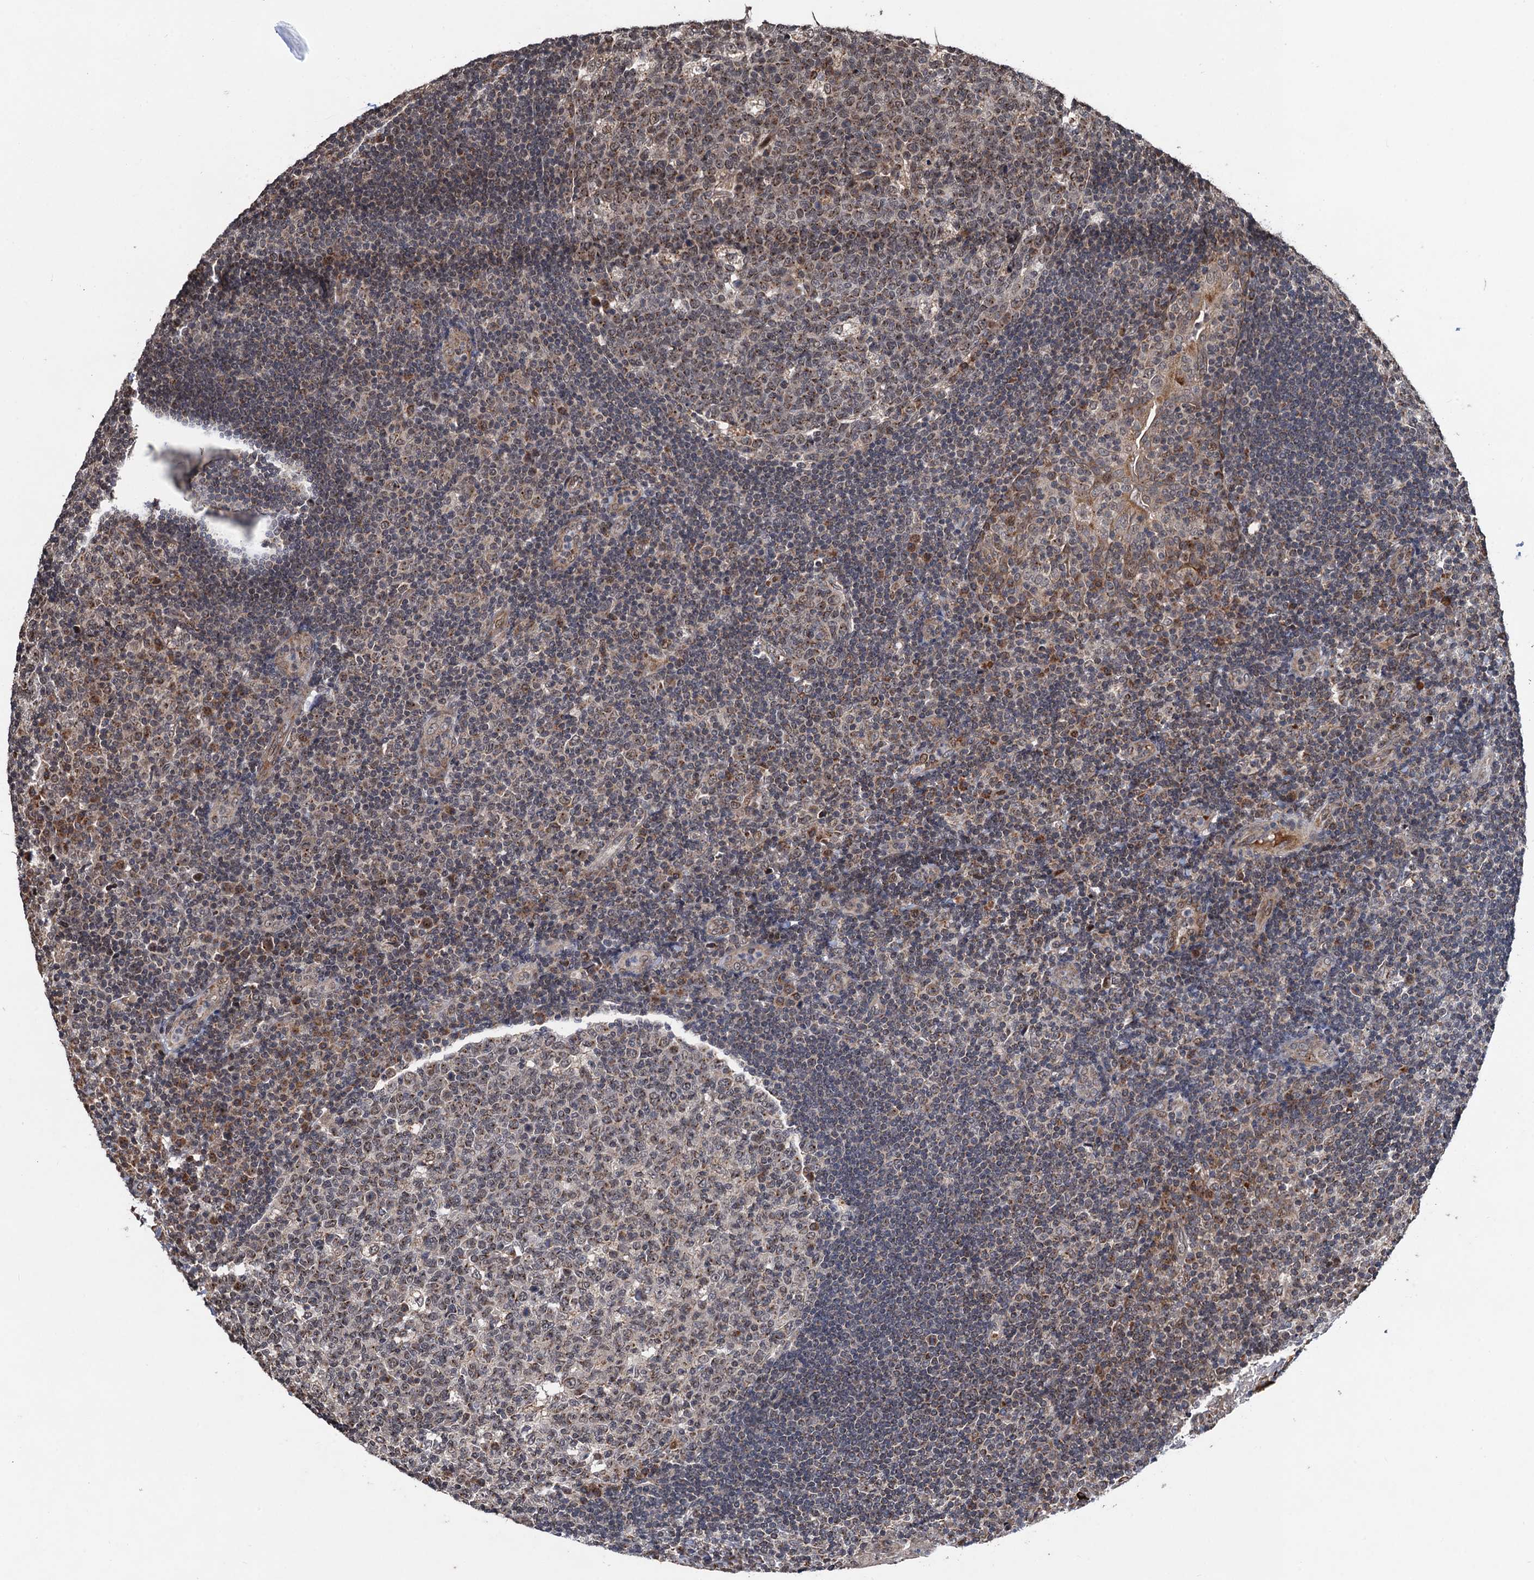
{"staining": {"intensity": "weak", "quantity": "25%-75%", "location": "cytoplasmic/membranous,nuclear"}, "tissue": "tonsil", "cell_type": "Germinal center cells", "image_type": "normal", "snomed": [{"axis": "morphology", "description": "Normal tissue, NOS"}, {"axis": "topography", "description": "Tonsil"}], "caption": "Immunohistochemical staining of normal tonsil reveals low levels of weak cytoplasmic/membranous,nuclear expression in approximately 25%-75% of germinal center cells.", "gene": "REP15", "patient": {"sex": "female", "age": 40}}